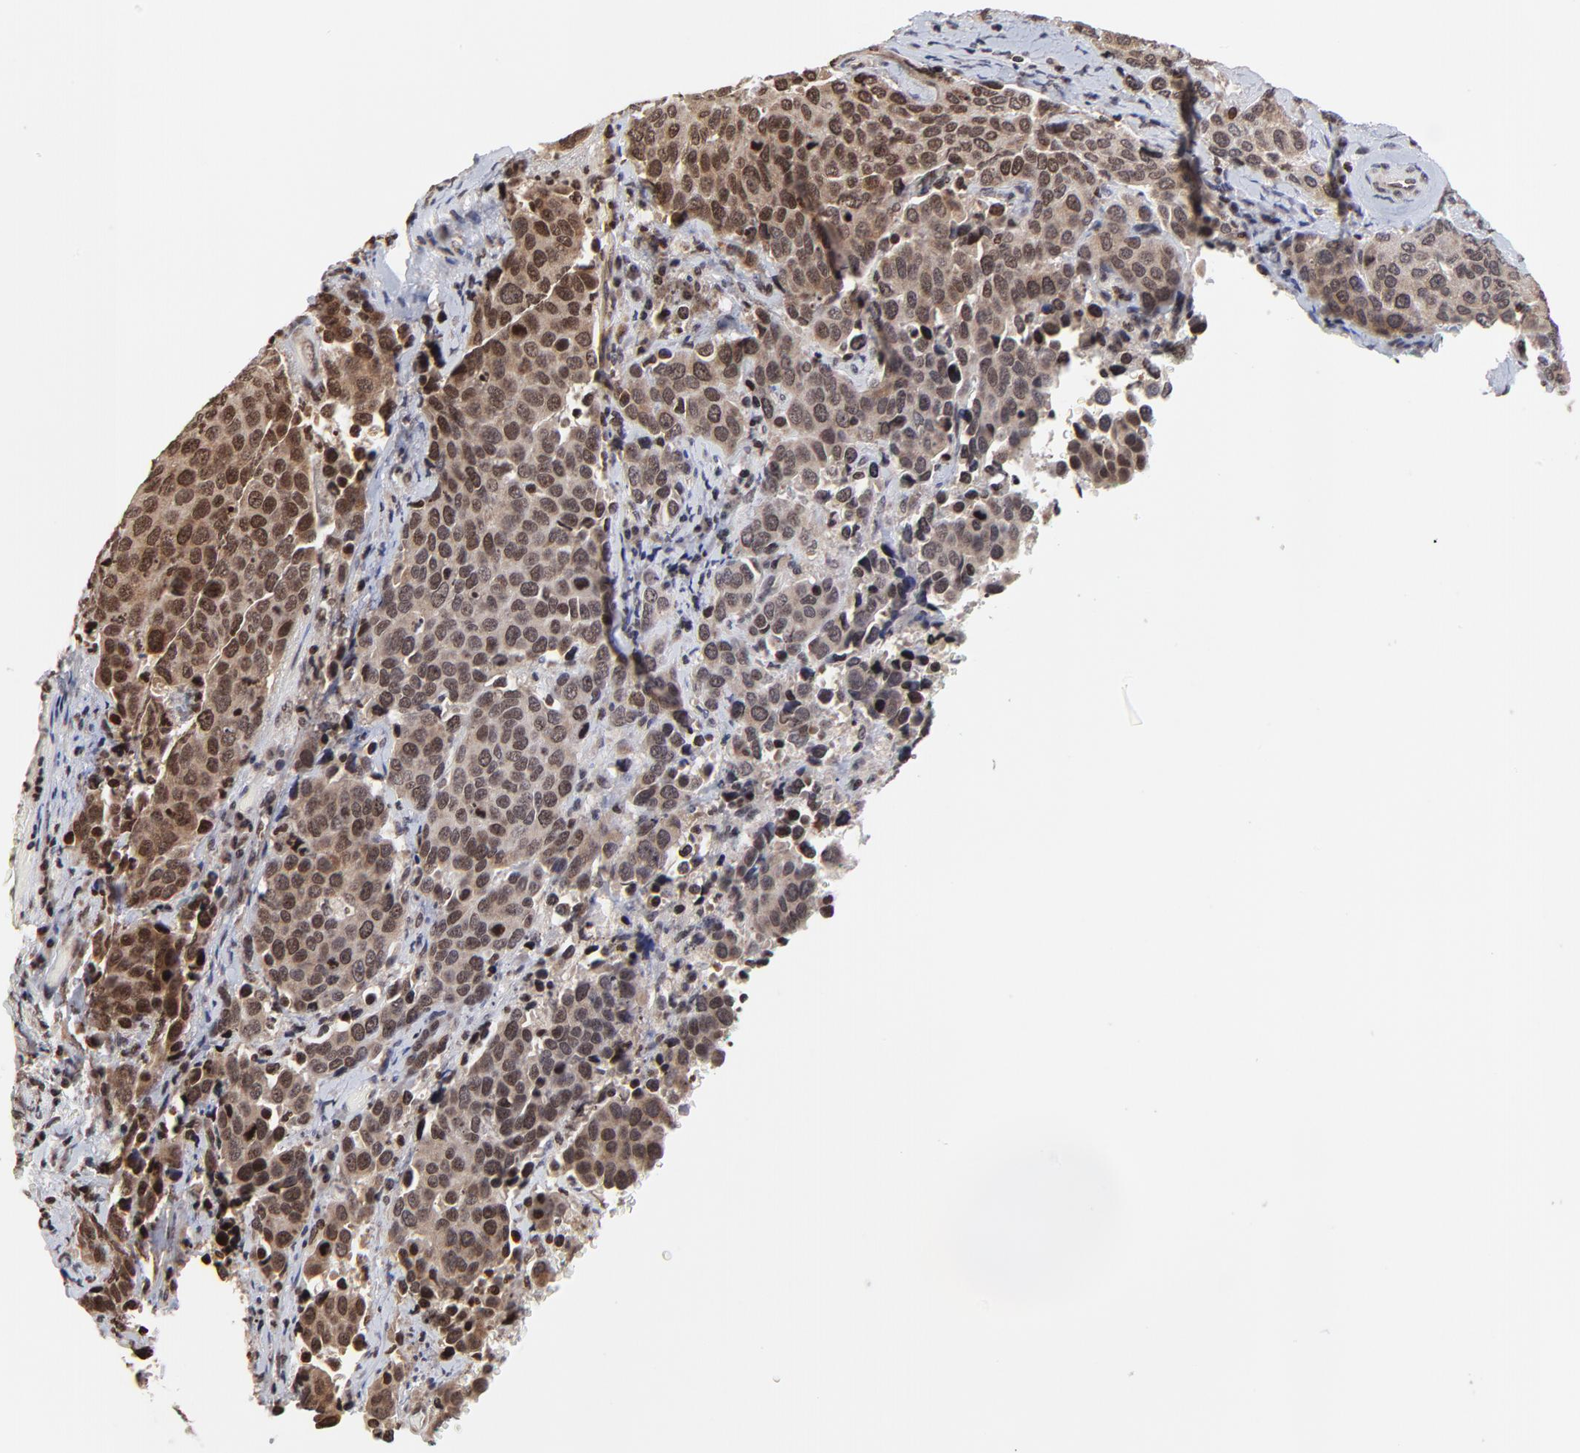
{"staining": {"intensity": "moderate", "quantity": ">75%", "location": "cytoplasmic/membranous,nuclear"}, "tissue": "cervical cancer", "cell_type": "Tumor cells", "image_type": "cancer", "snomed": [{"axis": "morphology", "description": "Squamous cell carcinoma, NOS"}, {"axis": "topography", "description": "Cervix"}], "caption": "Cervical cancer (squamous cell carcinoma) stained for a protein (brown) demonstrates moderate cytoplasmic/membranous and nuclear positive expression in approximately >75% of tumor cells.", "gene": "ZNF777", "patient": {"sex": "female", "age": 54}}